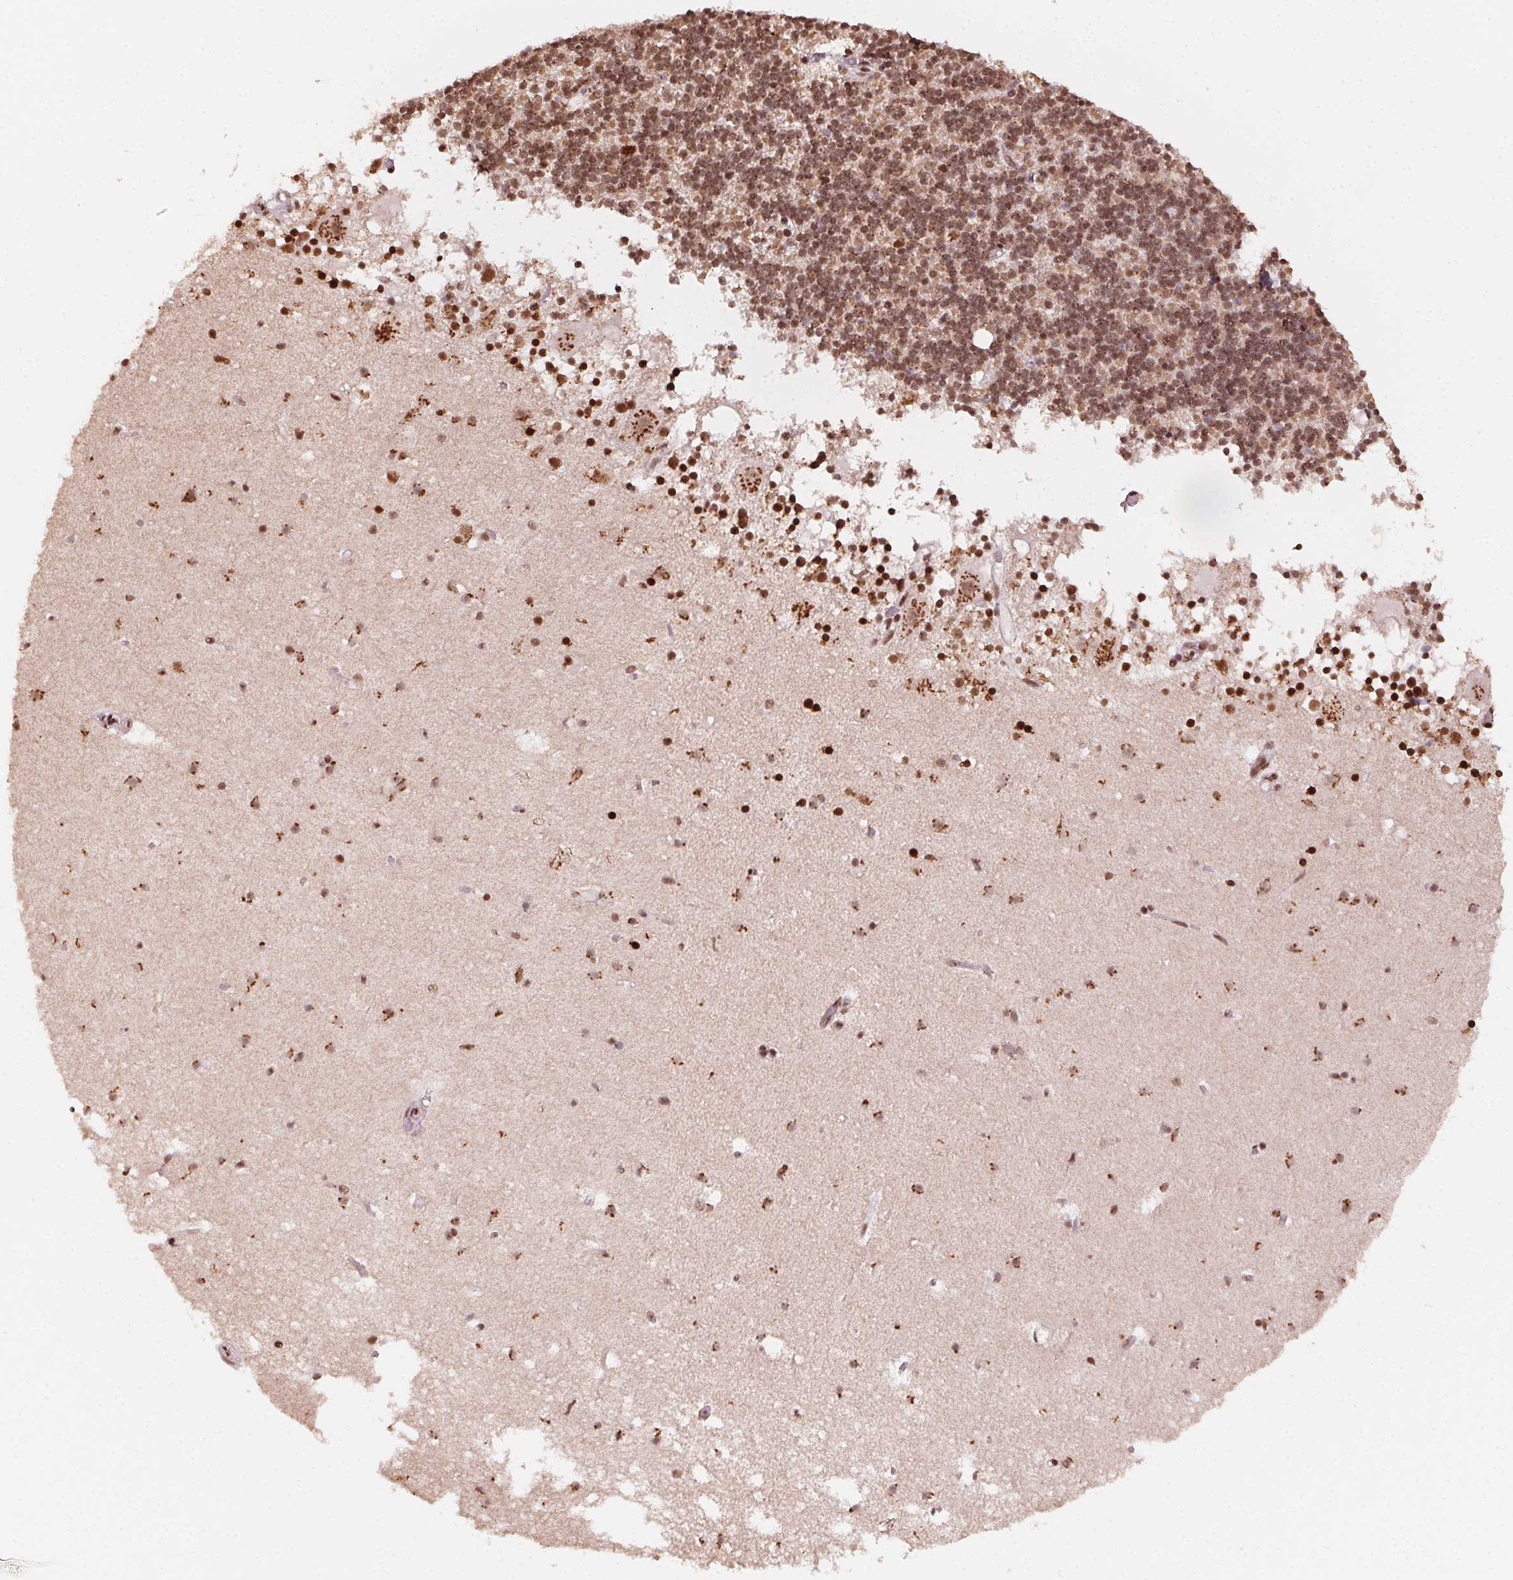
{"staining": {"intensity": "moderate", "quantity": "25%-75%", "location": "nuclear"}, "tissue": "cerebellum", "cell_type": "Cells in granular layer", "image_type": "normal", "snomed": [{"axis": "morphology", "description": "Normal tissue, NOS"}, {"axis": "topography", "description": "Cerebellum"}], "caption": "Cerebellum stained for a protein (brown) shows moderate nuclear positive staining in about 25%-75% of cells in granular layer.", "gene": "TOPORS", "patient": {"sex": "male", "age": 70}}